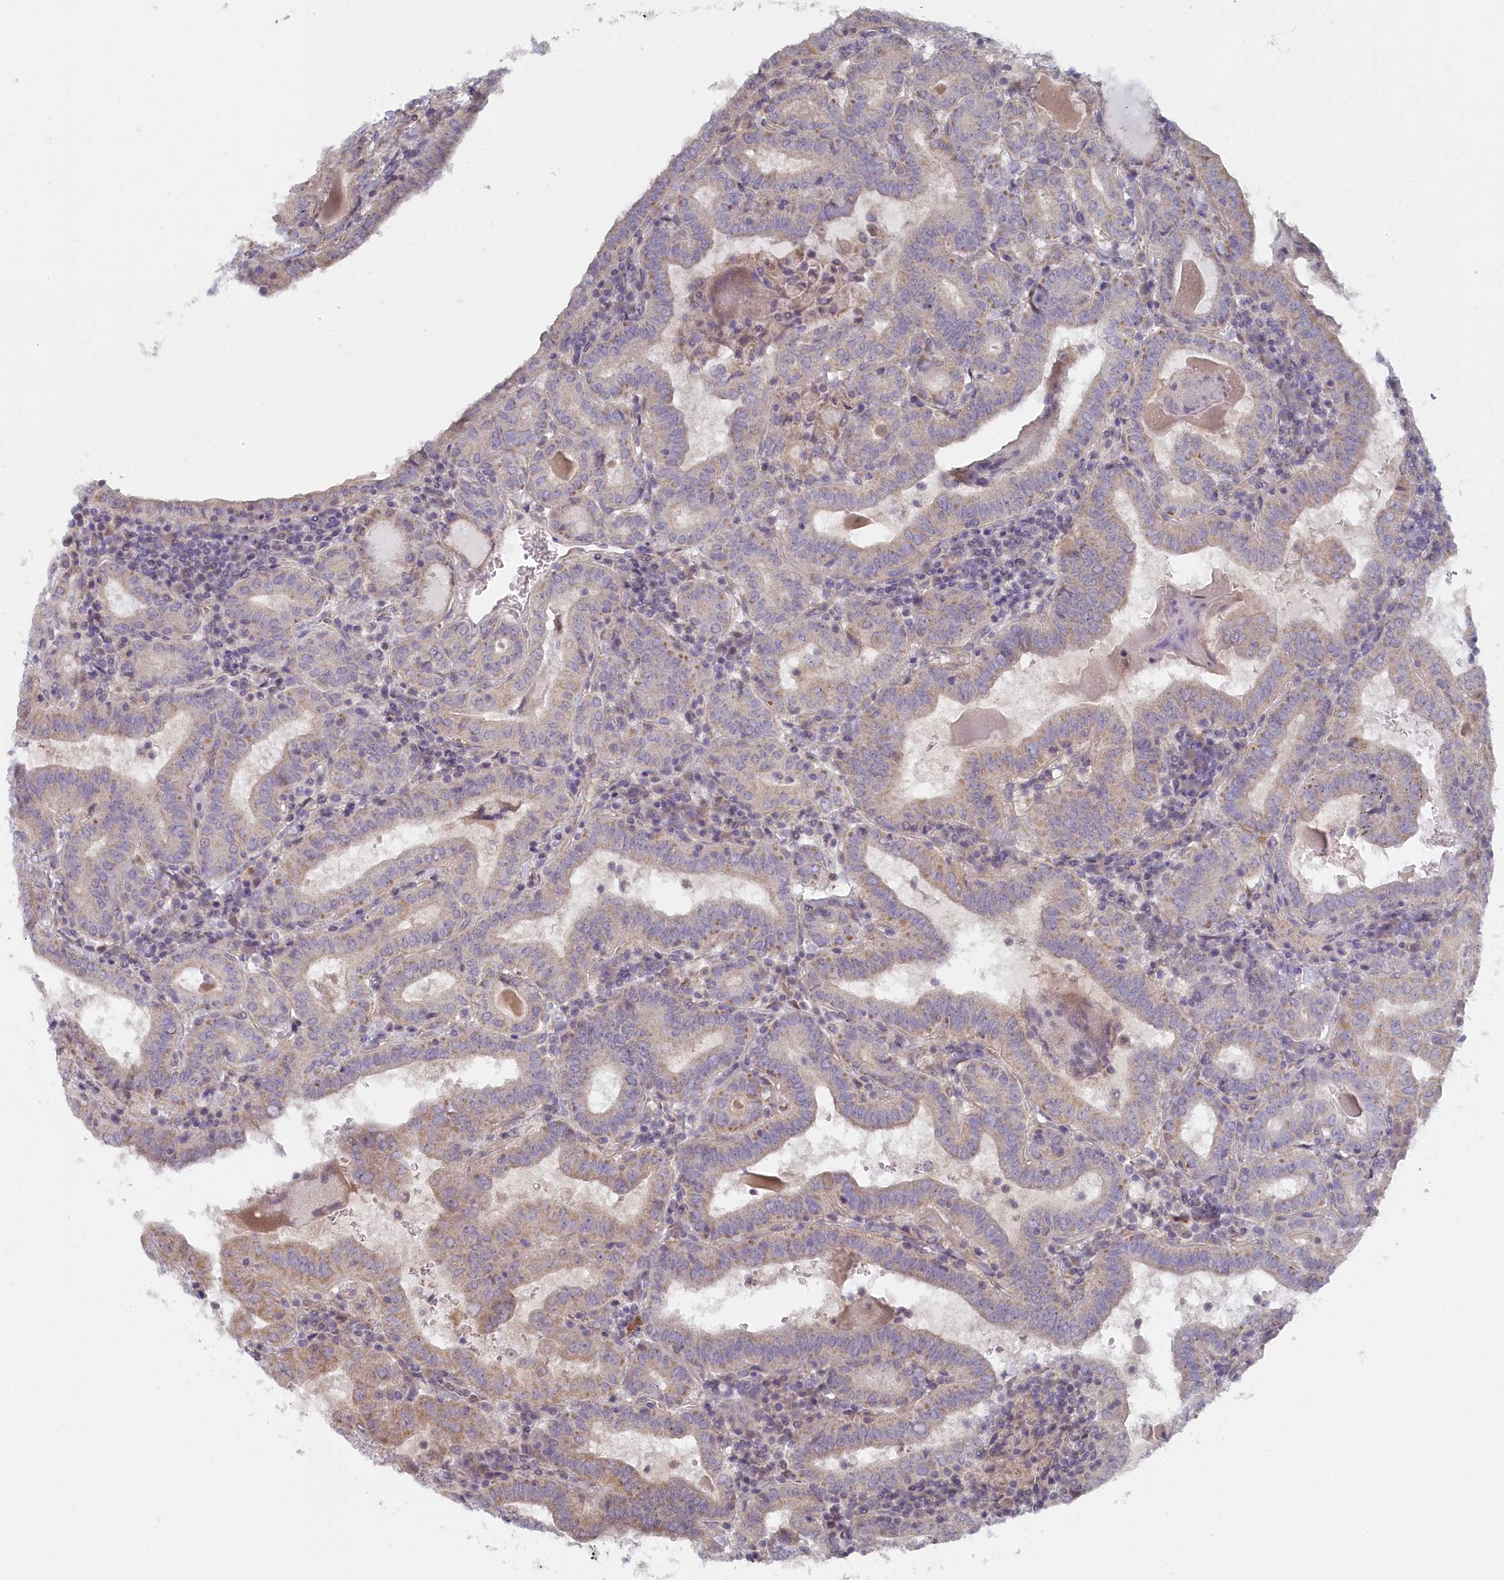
{"staining": {"intensity": "weak", "quantity": "25%-75%", "location": "cytoplasmic/membranous"}, "tissue": "thyroid cancer", "cell_type": "Tumor cells", "image_type": "cancer", "snomed": [{"axis": "morphology", "description": "Papillary adenocarcinoma, NOS"}, {"axis": "topography", "description": "Thyroid gland"}], "caption": "Thyroid cancer stained with a protein marker exhibits weak staining in tumor cells.", "gene": "INTS4", "patient": {"sex": "female", "age": 72}}